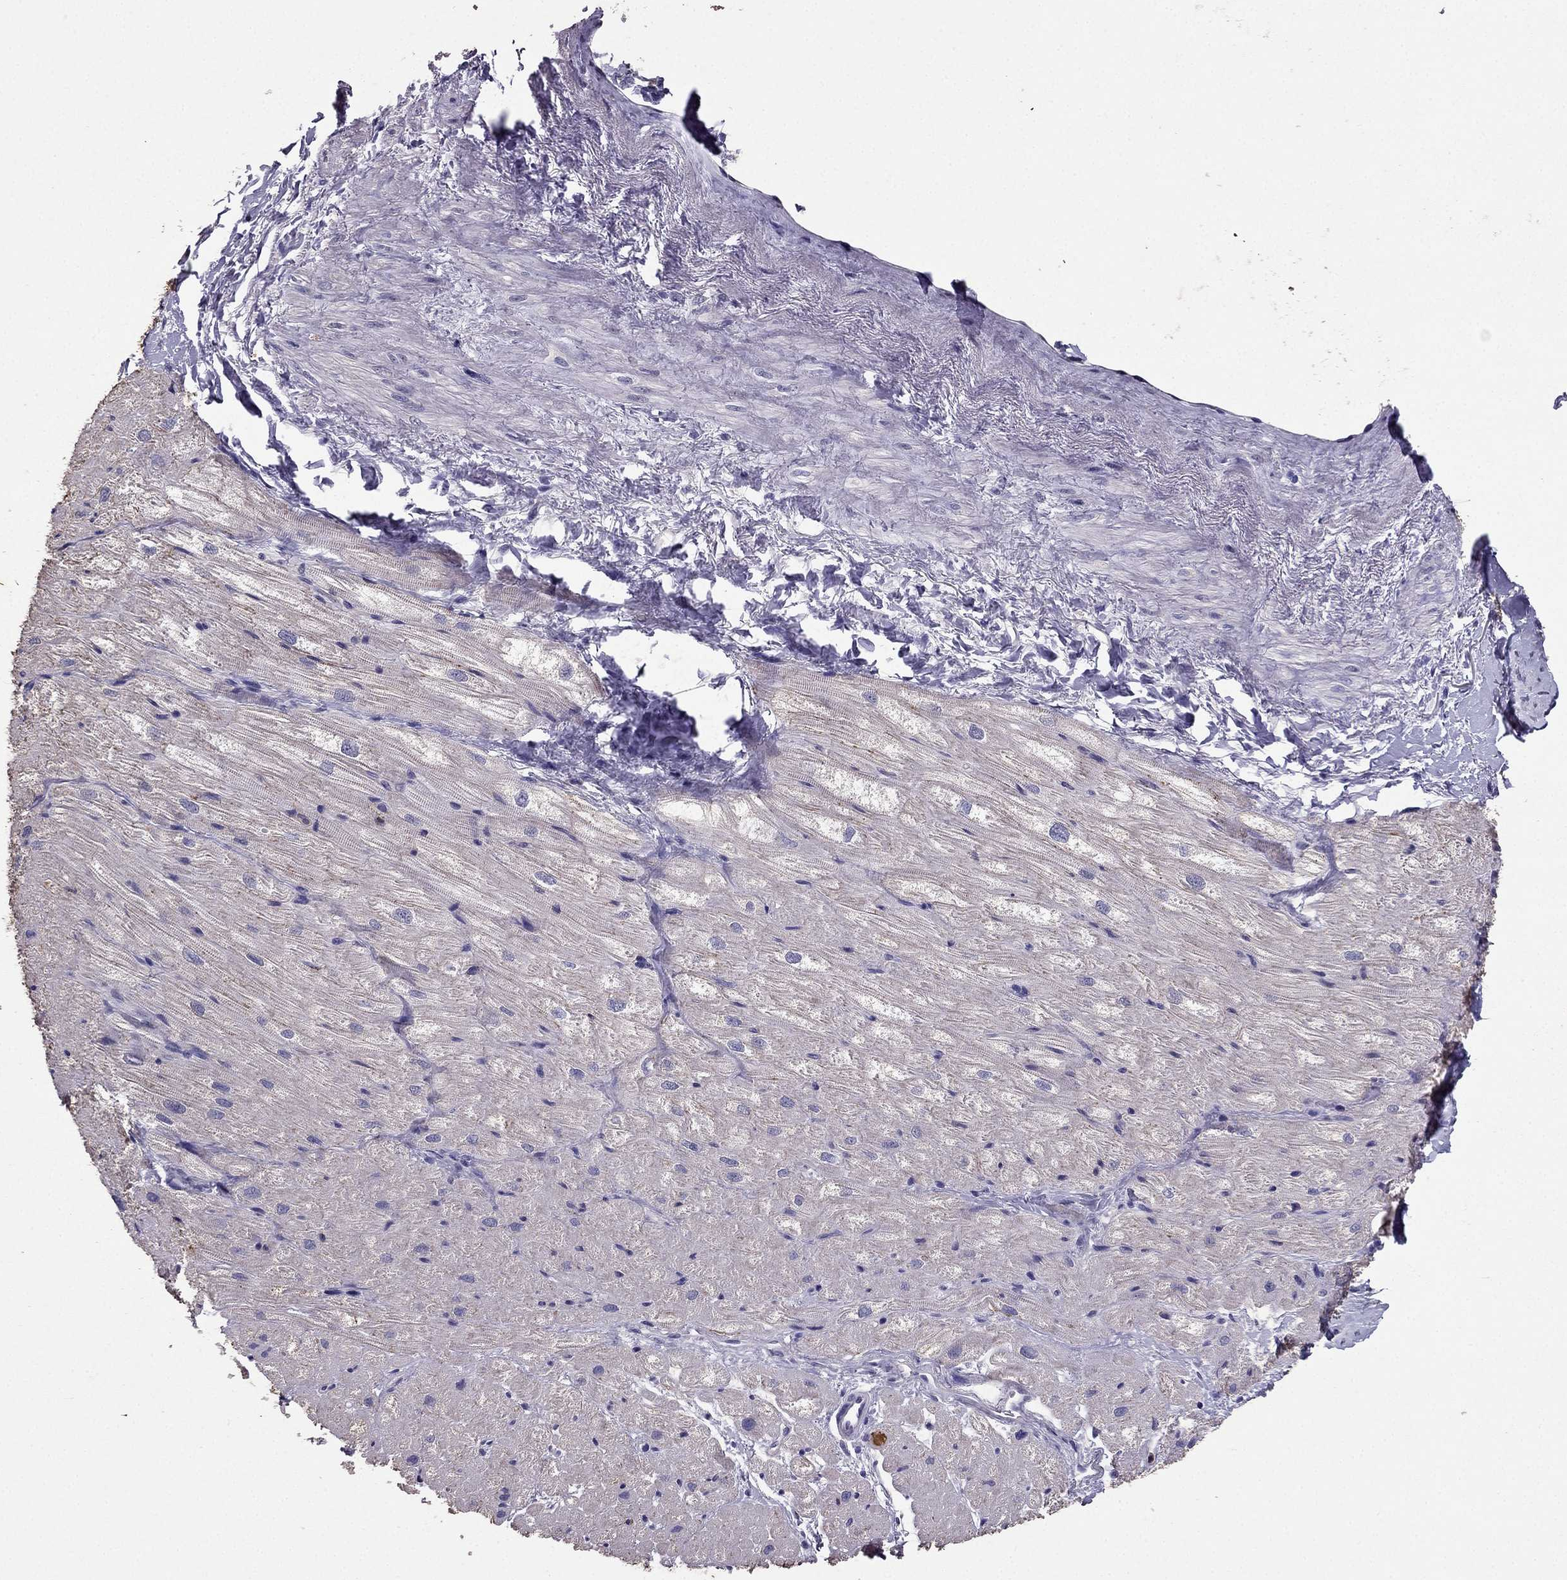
{"staining": {"intensity": "negative", "quantity": "none", "location": "none"}, "tissue": "heart muscle", "cell_type": "Cardiomyocytes", "image_type": "normal", "snomed": [{"axis": "morphology", "description": "Normal tissue, NOS"}, {"axis": "topography", "description": "Heart"}], "caption": "Immunohistochemistry (IHC) histopathology image of normal heart muscle: human heart muscle stained with DAB (3,3'-diaminobenzidine) demonstrates no significant protein positivity in cardiomyocytes. Brightfield microscopy of IHC stained with DAB (3,3'-diaminobenzidine) (brown) and hematoxylin (blue), captured at high magnification.", "gene": "RFLNB", "patient": {"sex": "male", "age": 57}}